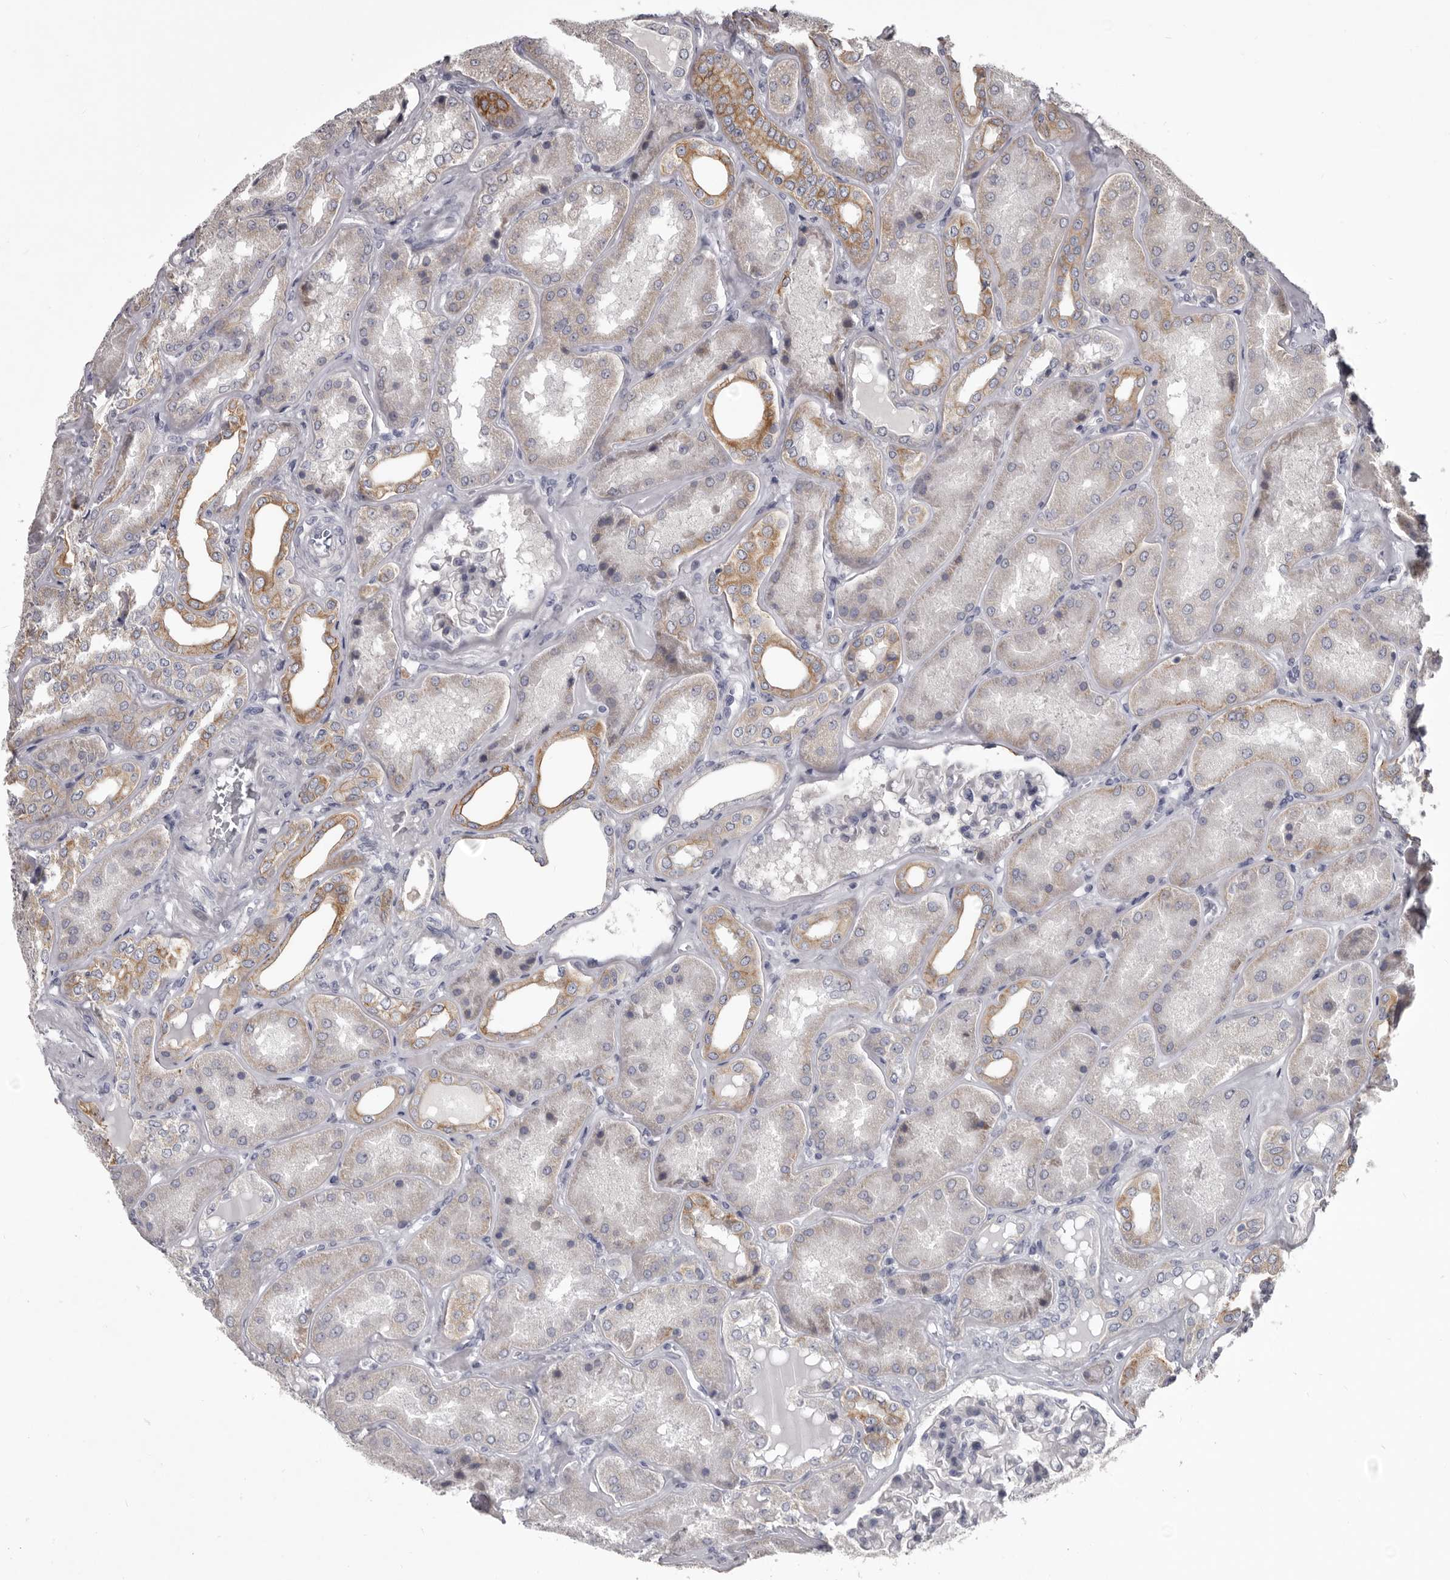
{"staining": {"intensity": "negative", "quantity": "none", "location": "none"}, "tissue": "kidney", "cell_type": "Cells in glomeruli", "image_type": "normal", "snomed": [{"axis": "morphology", "description": "Normal tissue, NOS"}, {"axis": "topography", "description": "Kidney"}], "caption": "This micrograph is of unremarkable kidney stained with immunohistochemistry to label a protein in brown with the nuclei are counter-stained blue. There is no expression in cells in glomeruli.", "gene": "LPAR6", "patient": {"sex": "female", "age": 56}}